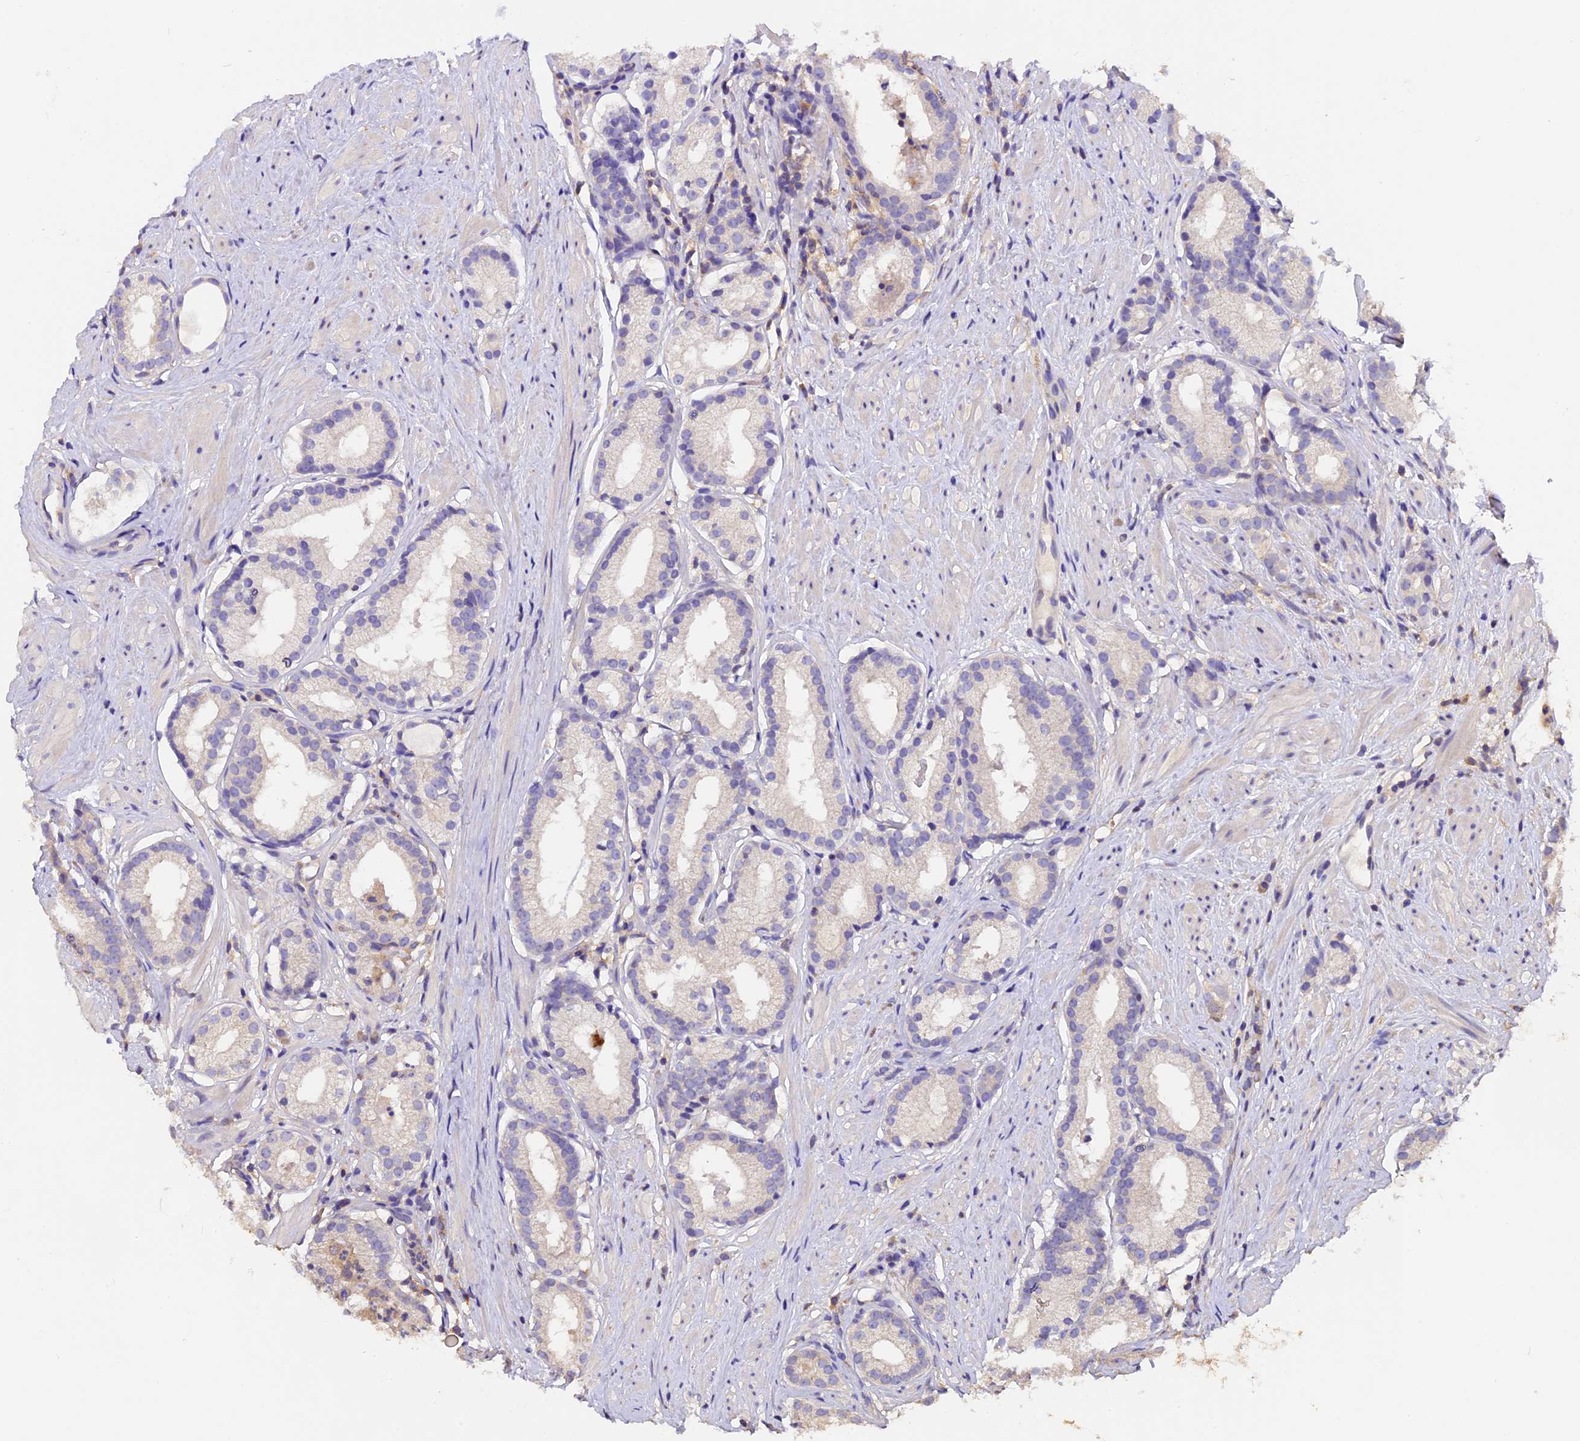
{"staining": {"intensity": "negative", "quantity": "none", "location": "none"}, "tissue": "prostate cancer", "cell_type": "Tumor cells", "image_type": "cancer", "snomed": [{"axis": "morphology", "description": "Adenocarcinoma, Low grade"}, {"axis": "topography", "description": "Prostate"}], "caption": "An immunohistochemistry (IHC) image of prostate cancer (adenocarcinoma (low-grade)) is shown. There is no staining in tumor cells of prostate cancer (adenocarcinoma (low-grade)). (DAB (3,3'-diaminobenzidine) immunohistochemistry (IHC) with hematoxylin counter stain).", "gene": "AP3B2", "patient": {"sex": "male", "age": 57}}